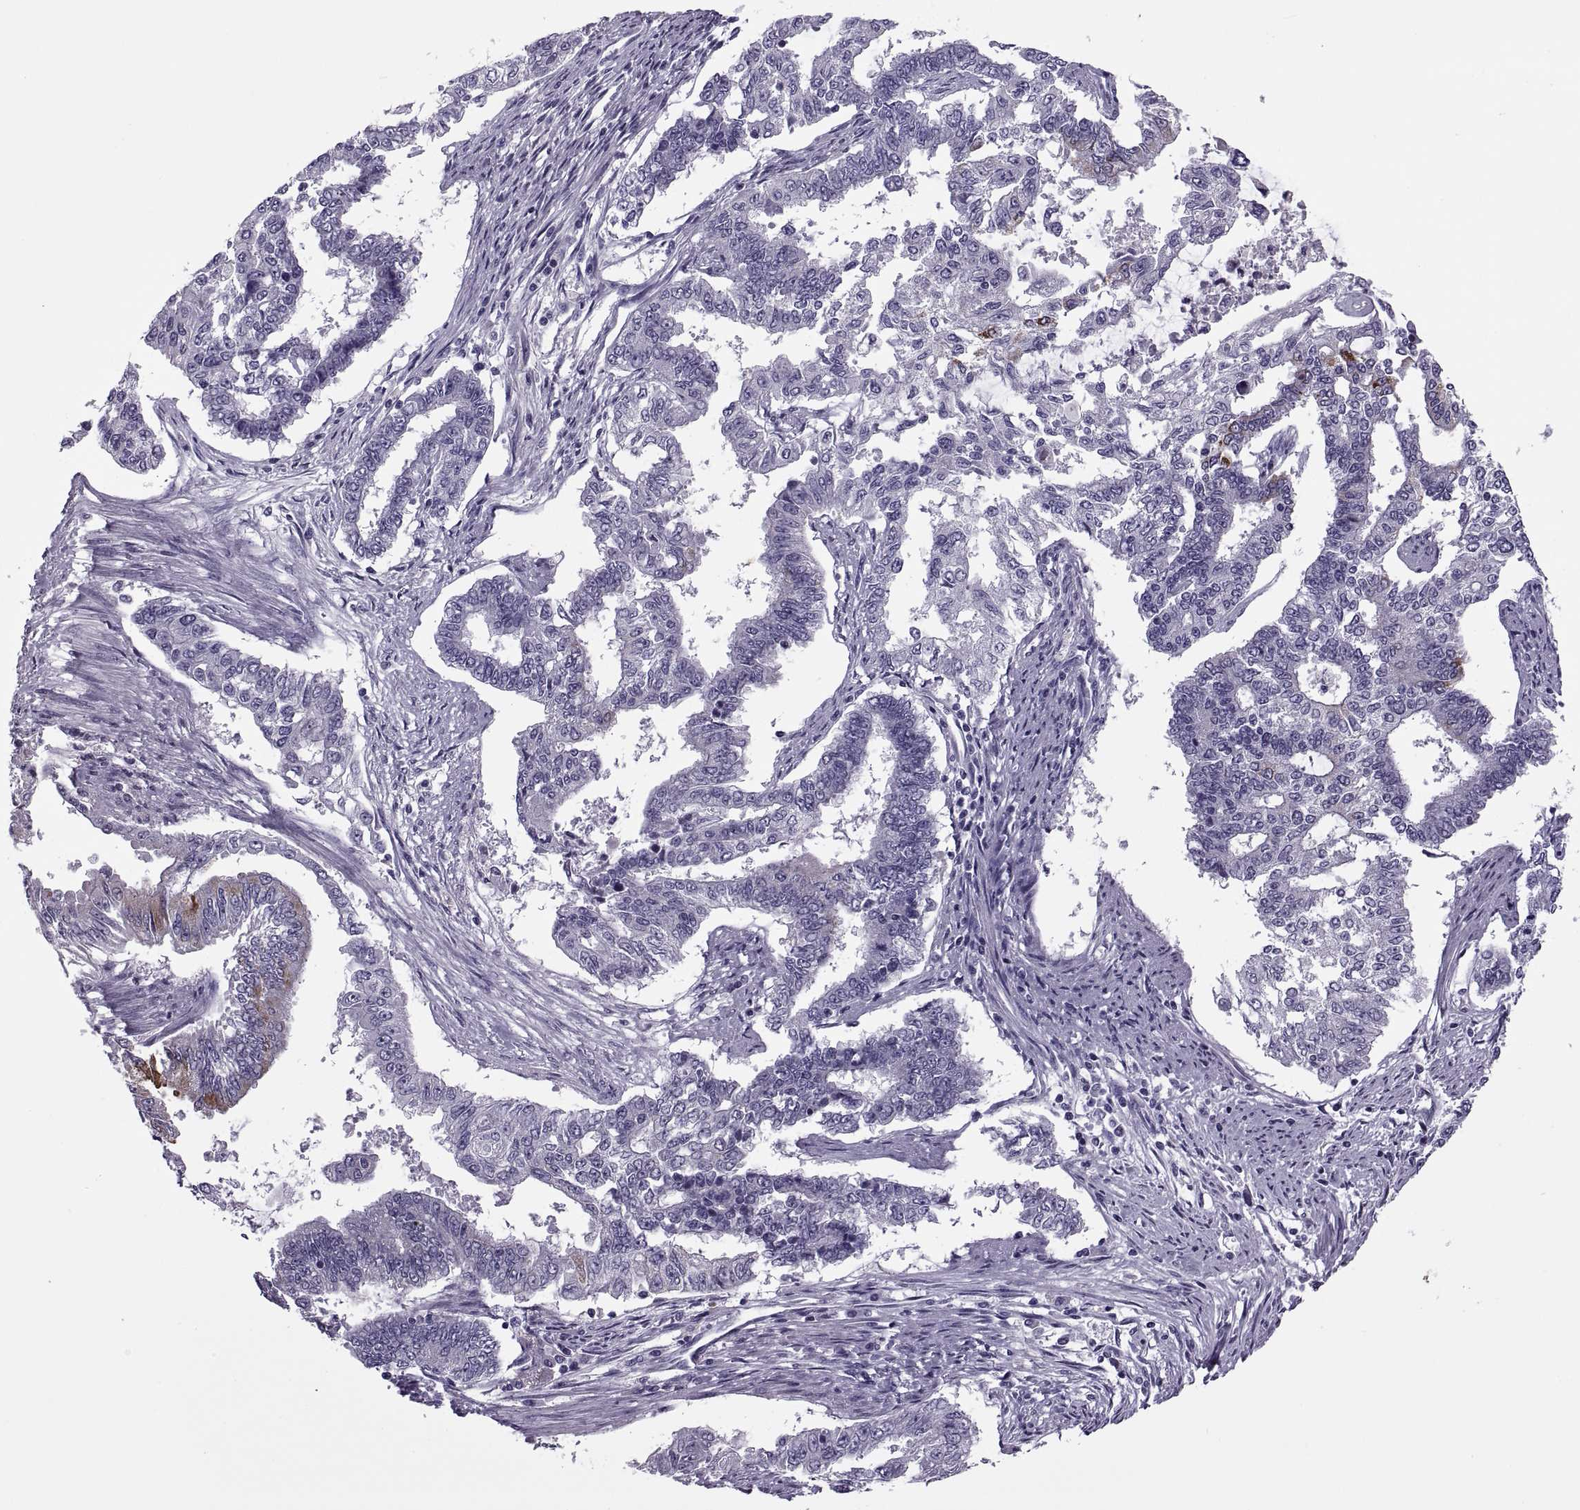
{"staining": {"intensity": "negative", "quantity": "none", "location": "none"}, "tissue": "endometrial cancer", "cell_type": "Tumor cells", "image_type": "cancer", "snomed": [{"axis": "morphology", "description": "Adenocarcinoma, NOS"}, {"axis": "topography", "description": "Uterus"}], "caption": "Micrograph shows no protein staining in tumor cells of endometrial cancer tissue. The staining is performed using DAB (3,3'-diaminobenzidine) brown chromogen with nuclei counter-stained in using hematoxylin.", "gene": "MAGEB1", "patient": {"sex": "female", "age": 59}}